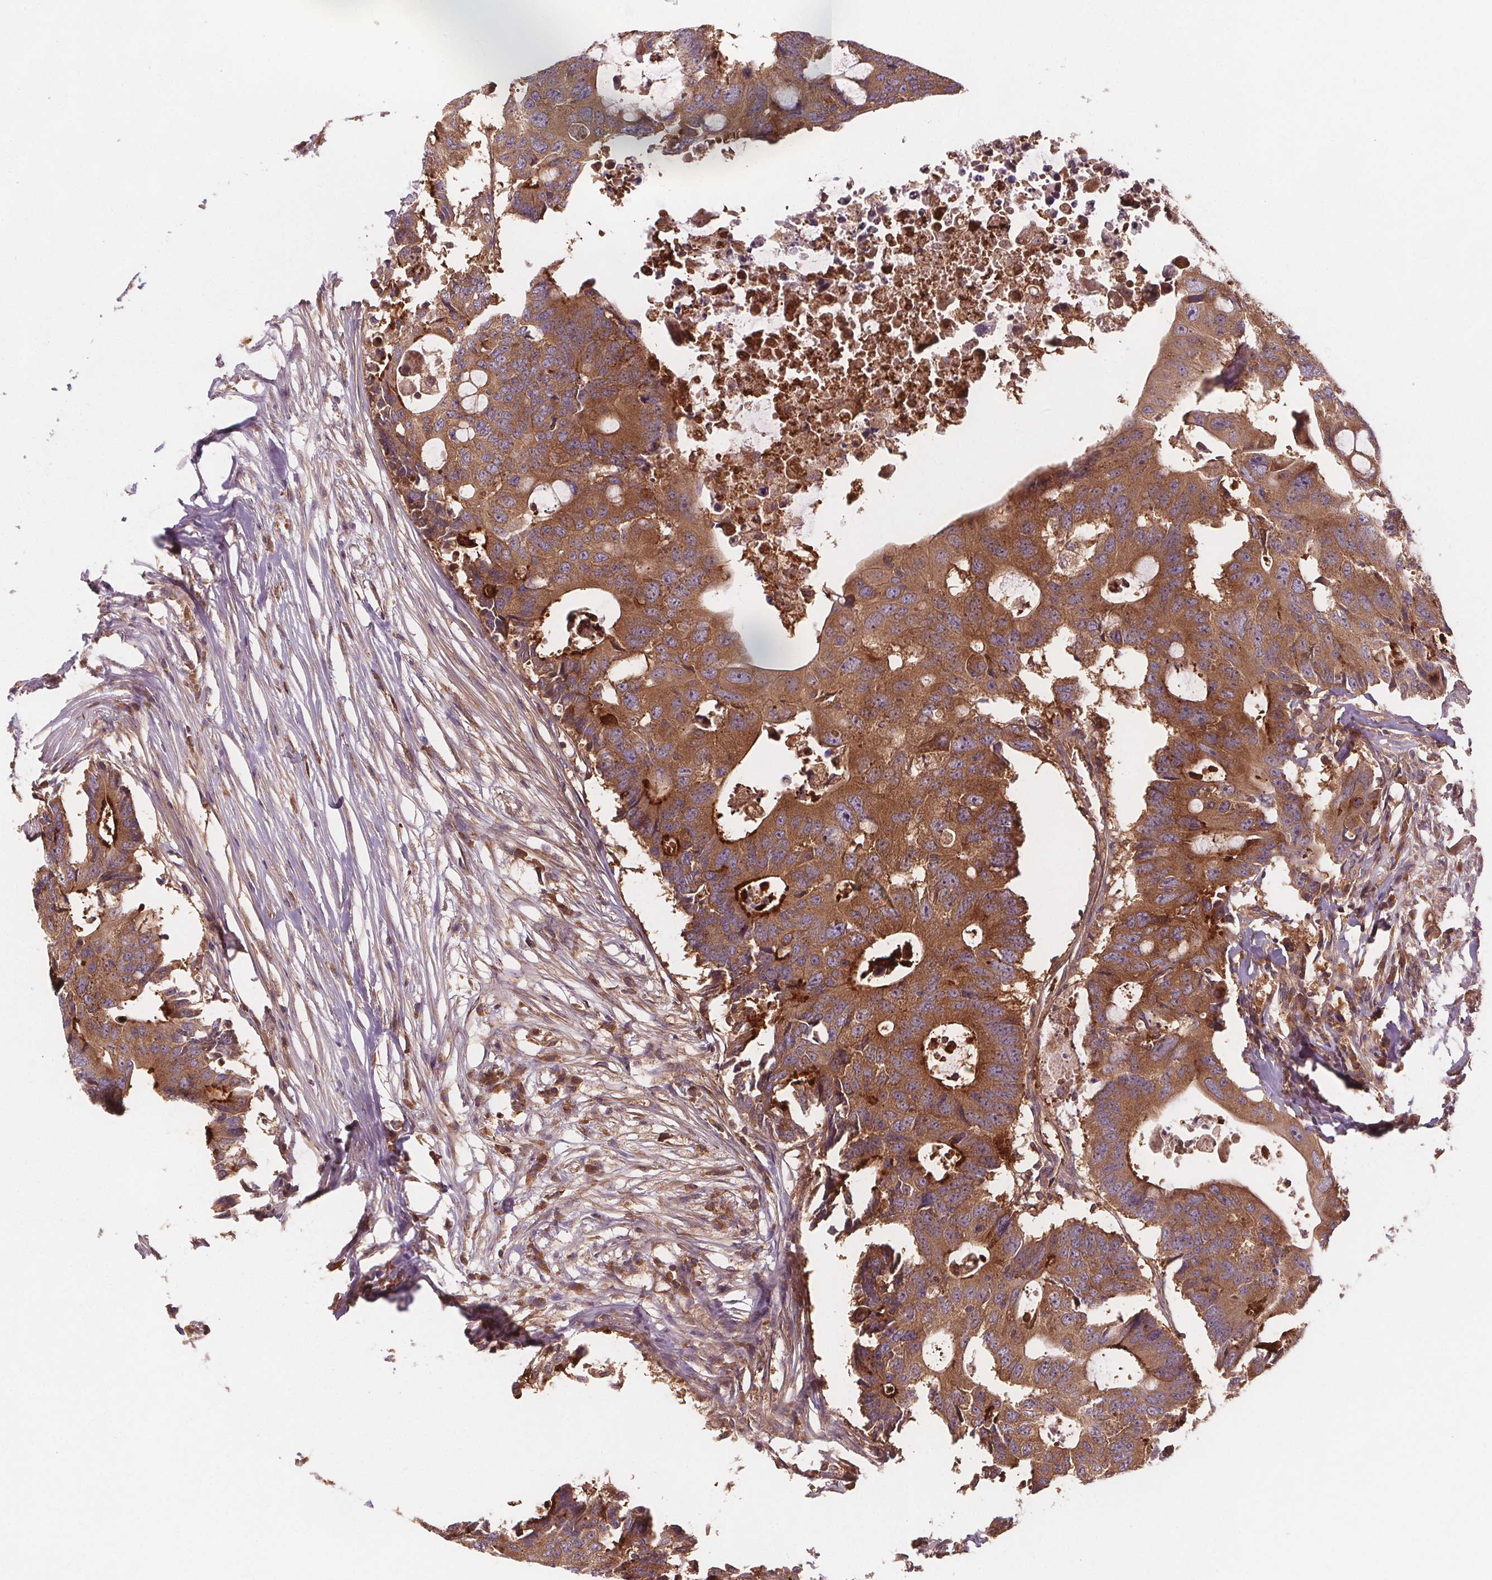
{"staining": {"intensity": "moderate", "quantity": ">75%", "location": "cytoplasmic/membranous"}, "tissue": "colorectal cancer", "cell_type": "Tumor cells", "image_type": "cancer", "snomed": [{"axis": "morphology", "description": "Adenocarcinoma, NOS"}, {"axis": "topography", "description": "Colon"}], "caption": "Immunohistochemistry of colorectal adenocarcinoma reveals medium levels of moderate cytoplasmic/membranous staining in approximately >75% of tumor cells. (DAB IHC with brightfield microscopy, high magnification).", "gene": "EIF3D", "patient": {"sex": "male", "age": 71}}